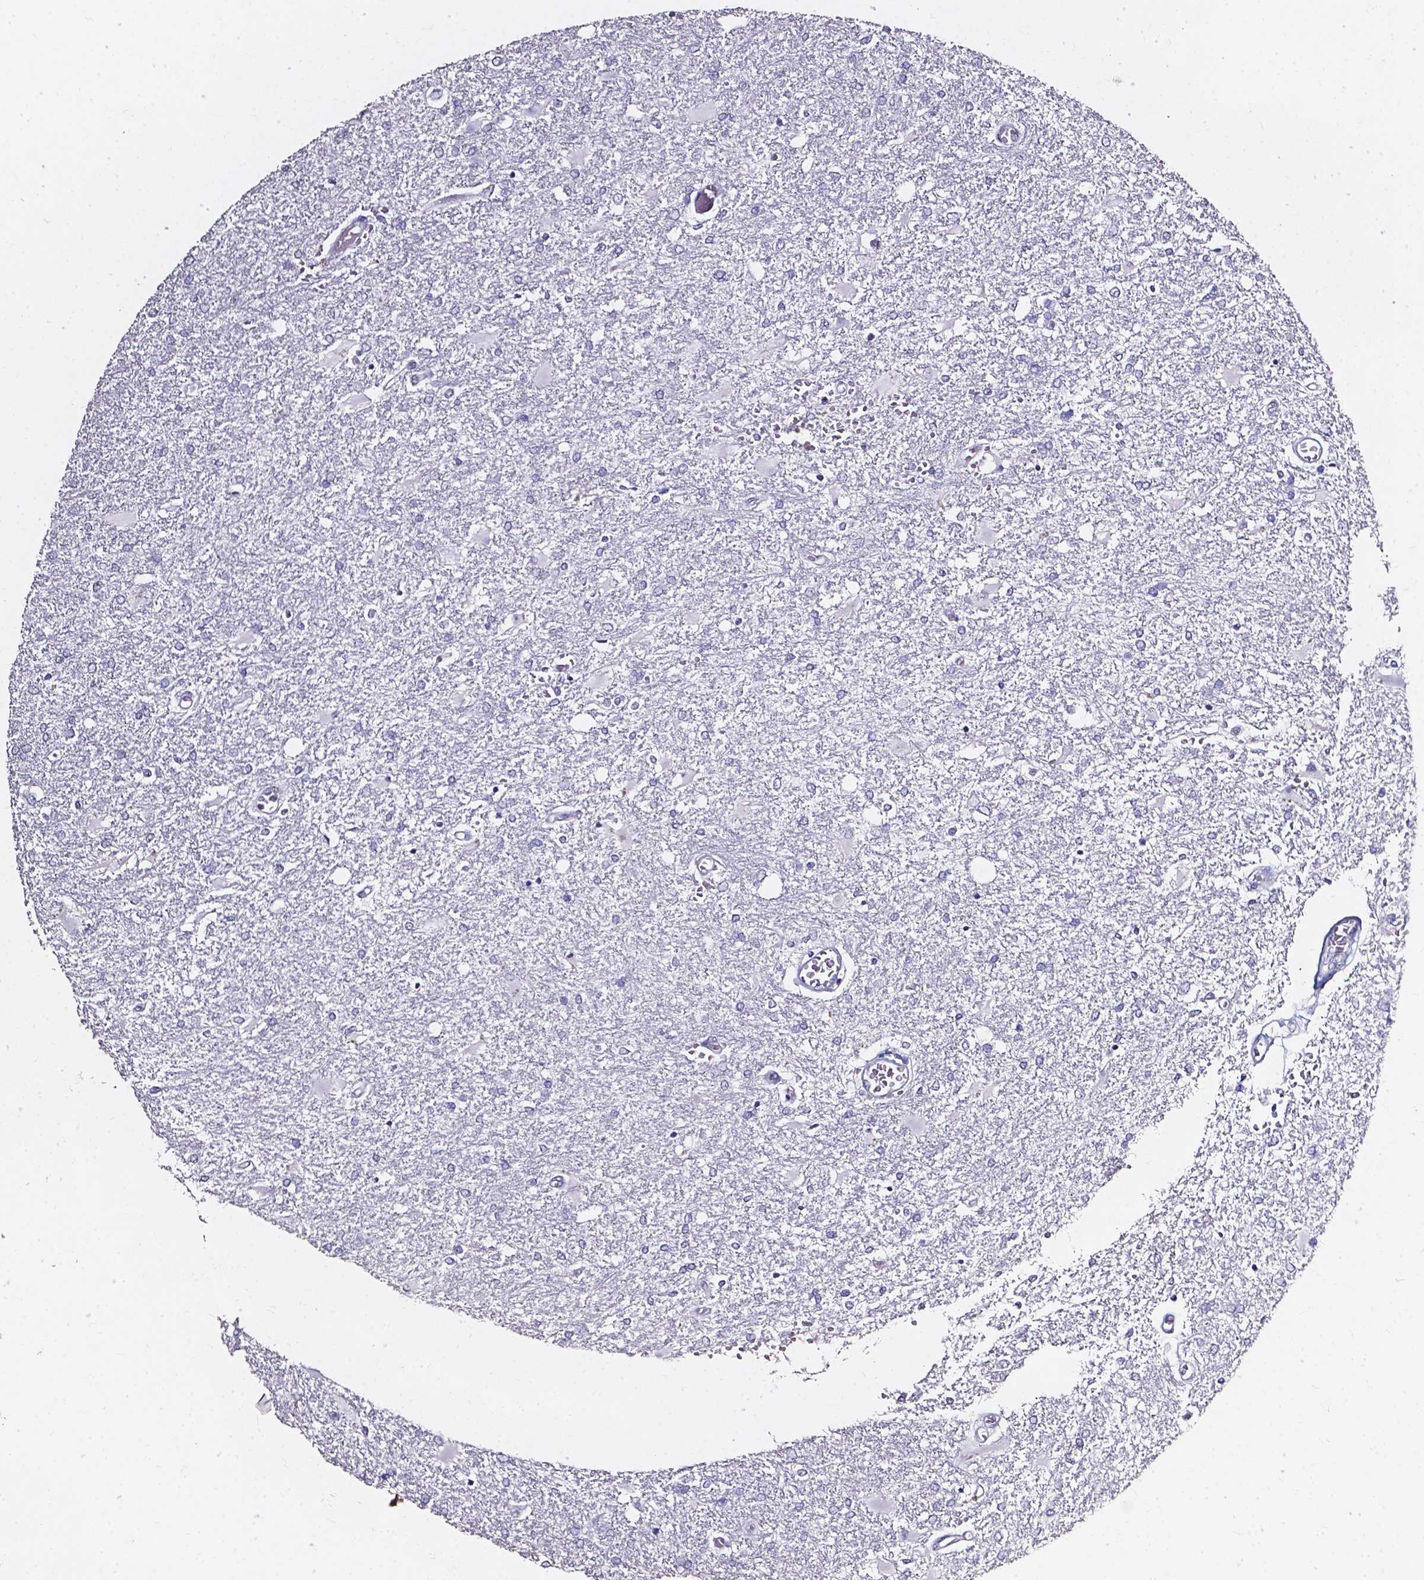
{"staining": {"intensity": "negative", "quantity": "none", "location": "none"}, "tissue": "glioma", "cell_type": "Tumor cells", "image_type": "cancer", "snomed": [{"axis": "morphology", "description": "Glioma, malignant, High grade"}, {"axis": "topography", "description": "Cerebral cortex"}], "caption": "Immunohistochemical staining of glioma shows no significant staining in tumor cells.", "gene": "AKR1B10", "patient": {"sex": "male", "age": 79}}